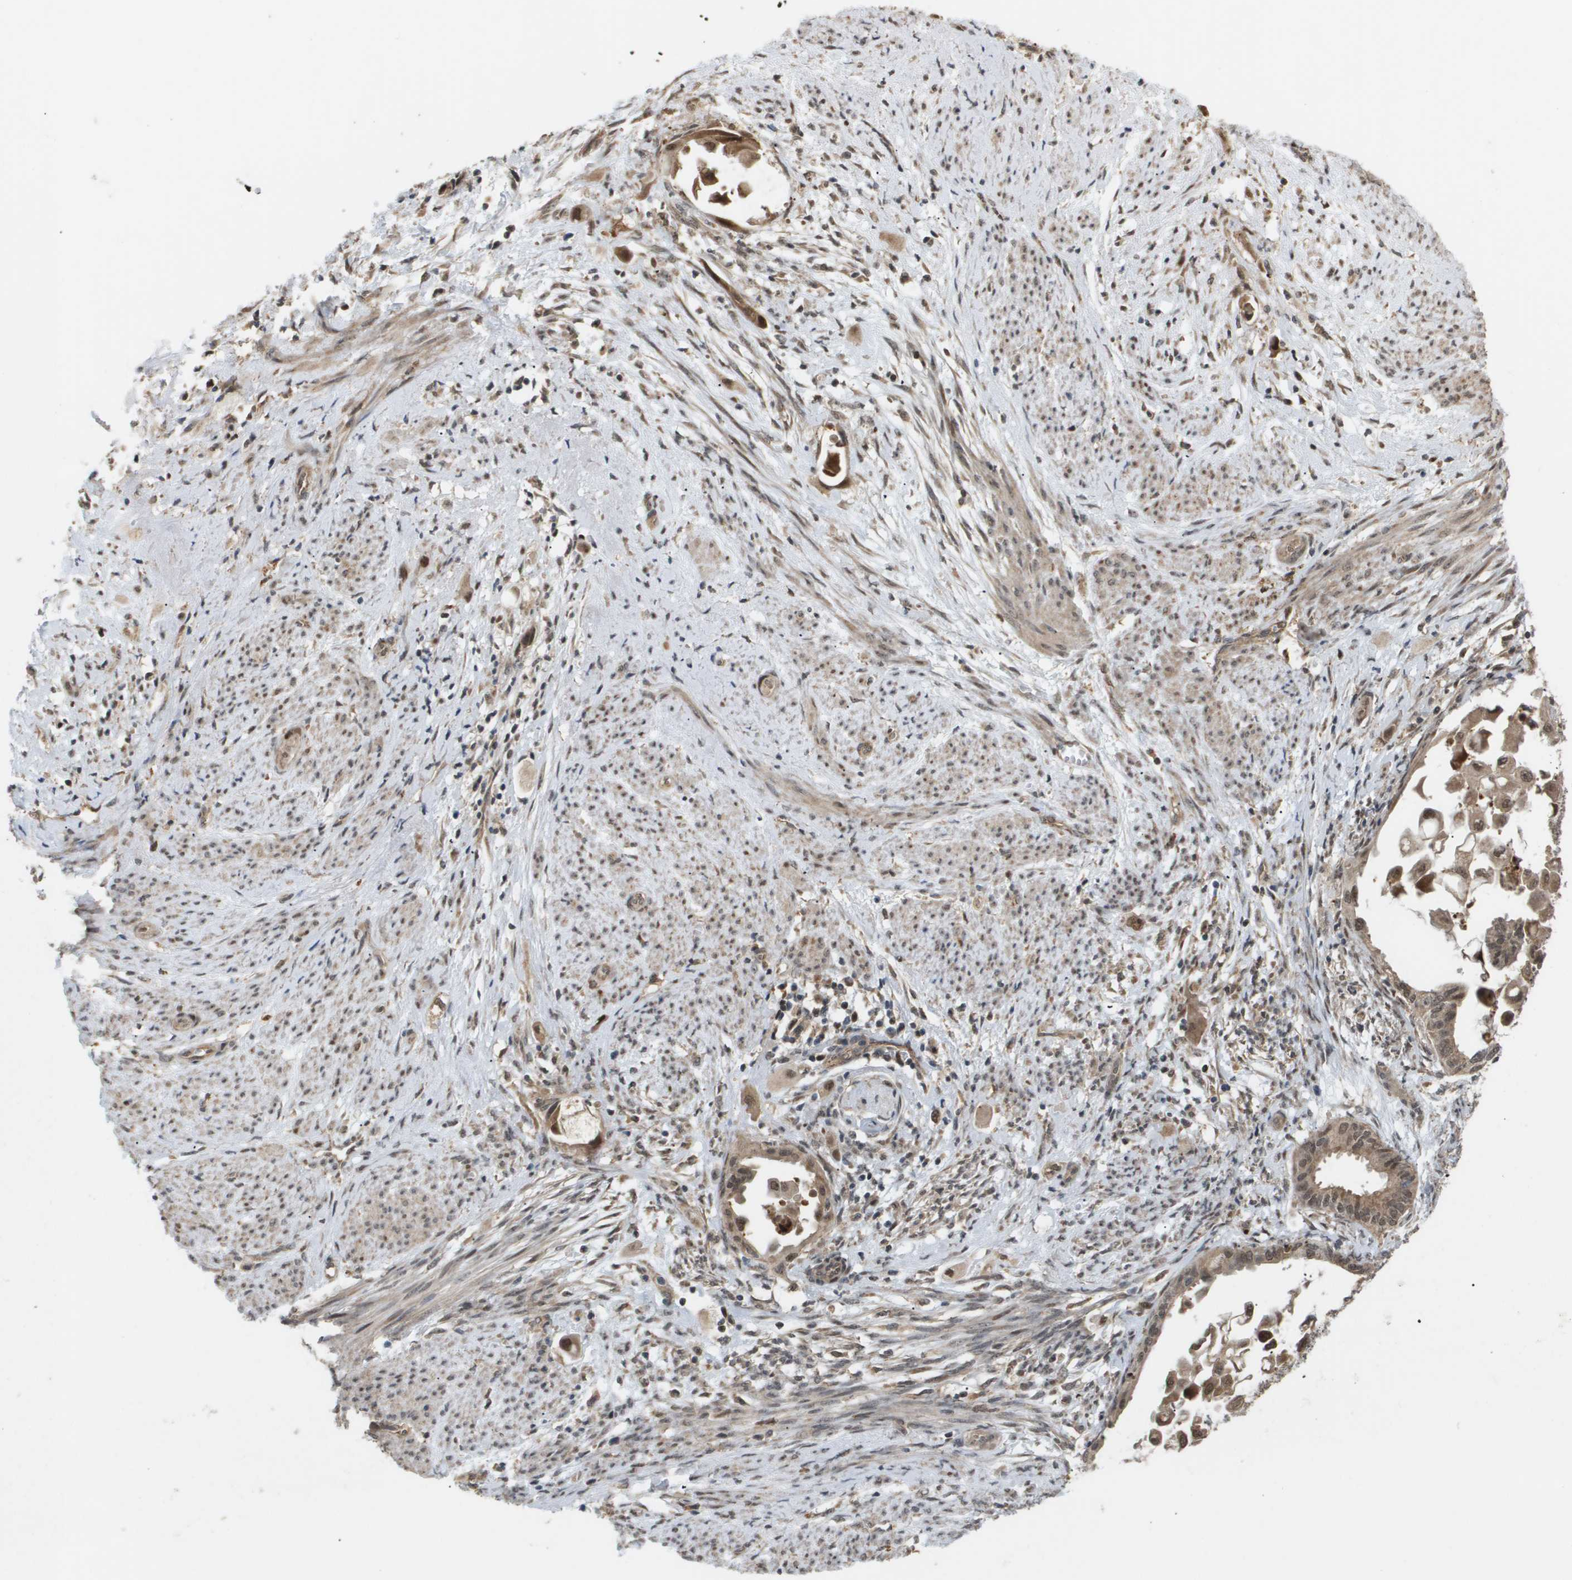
{"staining": {"intensity": "weak", "quantity": ">75%", "location": "cytoplasmic/membranous"}, "tissue": "cervical cancer", "cell_type": "Tumor cells", "image_type": "cancer", "snomed": [{"axis": "morphology", "description": "Normal tissue, NOS"}, {"axis": "morphology", "description": "Adenocarcinoma, NOS"}, {"axis": "topography", "description": "Cervix"}, {"axis": "topography", "description": "Endometrium"}], "caption": "Tumor cells demonstrate low levels of weak cytoplasmic/membranous positivity in approximately >75% of cells in human cervical cancer (adenocarcinoma).", "gene": "PDGFB", "patient": {"sex": "female", "age": 86}}